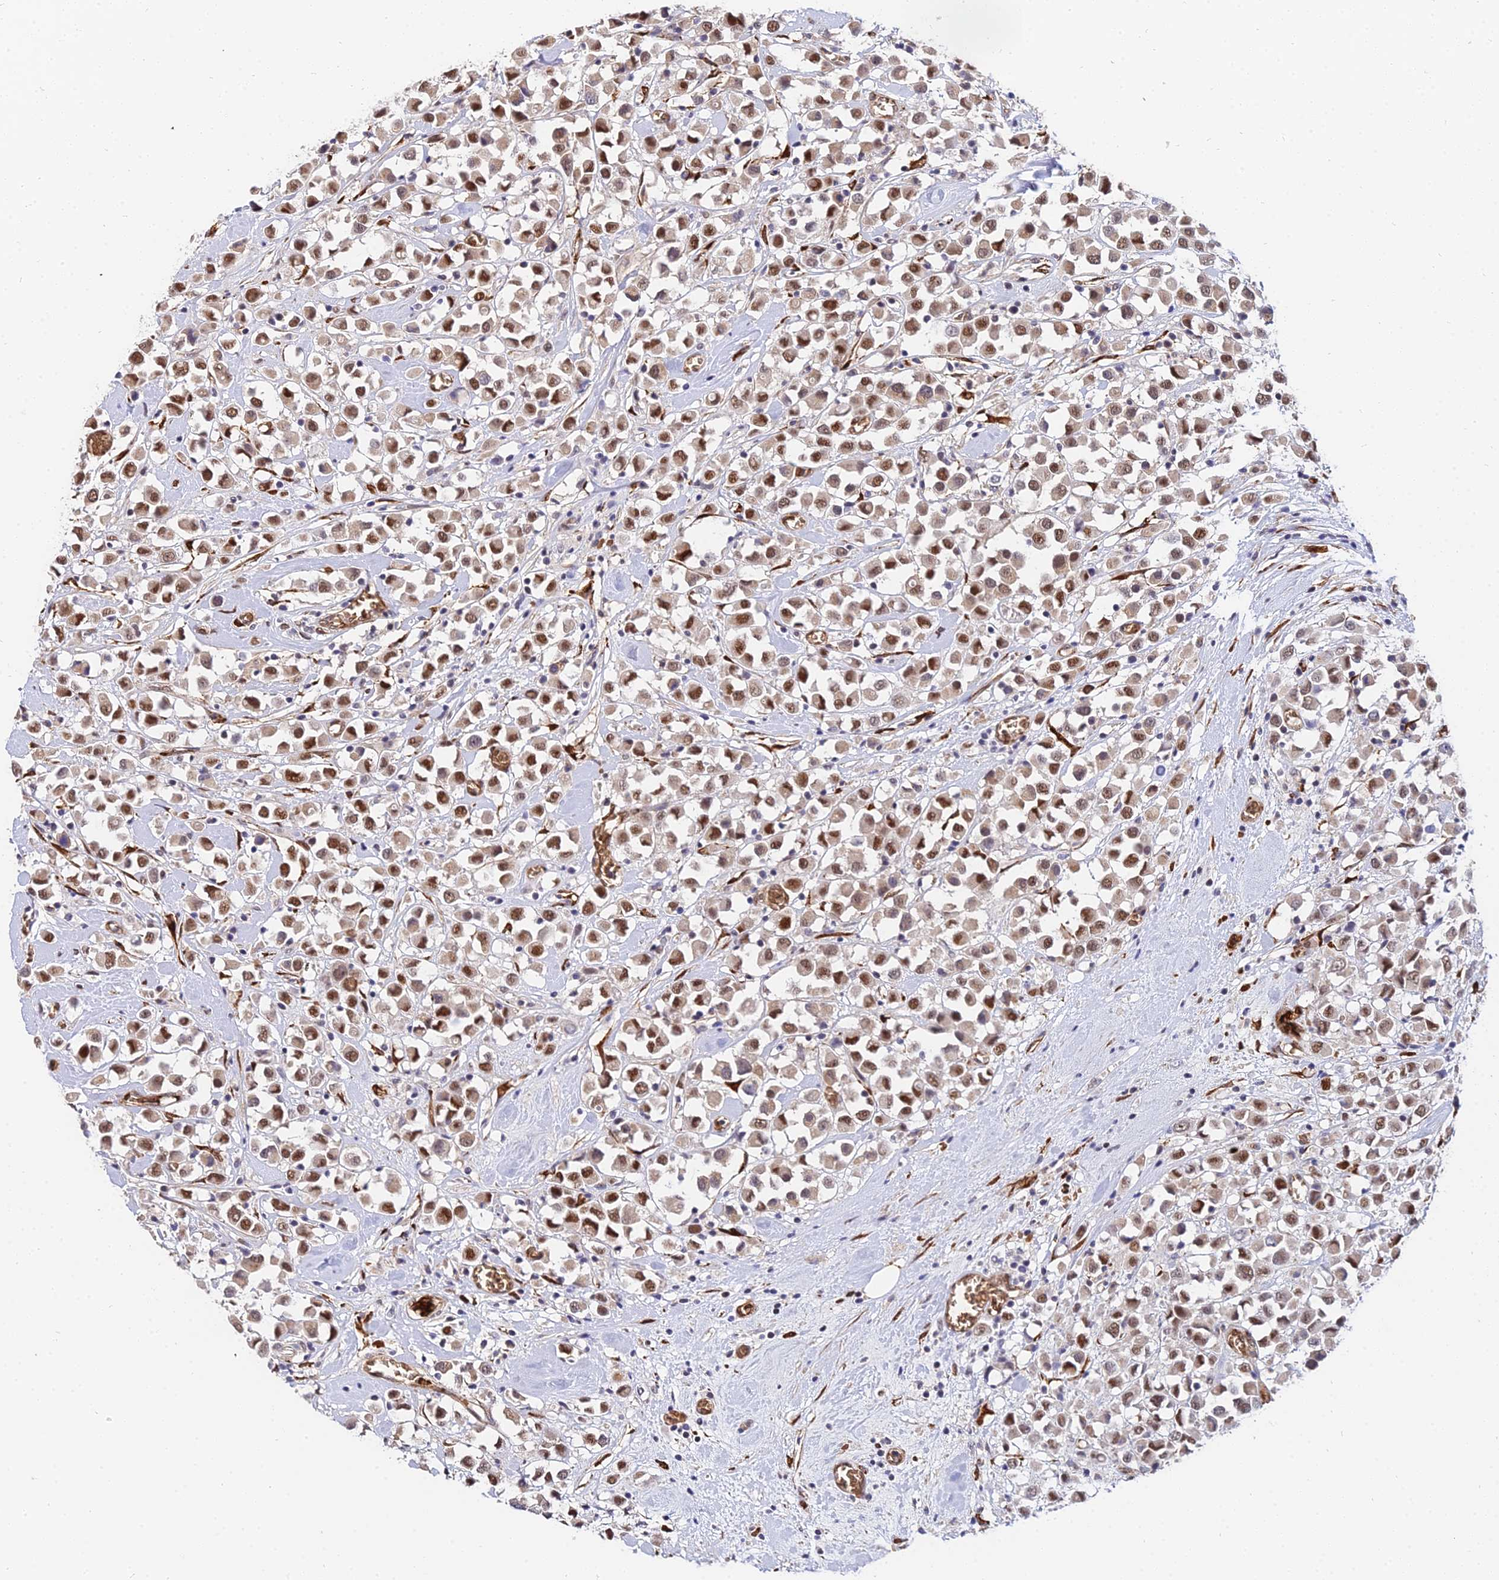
{"staining": {"intensity": "moderate", "quantity": ">75%", "location": "nuclear"}, "tissue": "breast cancer", "cell_type": "Tumor cells", "image_type": "cancer", "snomed": [{"axis": "morphology", "description": "Duct carcinoma"}, {"axis": "topography", "description": "Breast"}], "caption": "A high-resolution micrograph shows immunohistochemistry (IHC) staining of breast cancer (infiltrating ductal carcinoma), which demonstrates moderate nuclear positivity in approximately >75% of tumor cells.", "gene": "BCL9", "patient": {"sex": "female", "age": 61}}